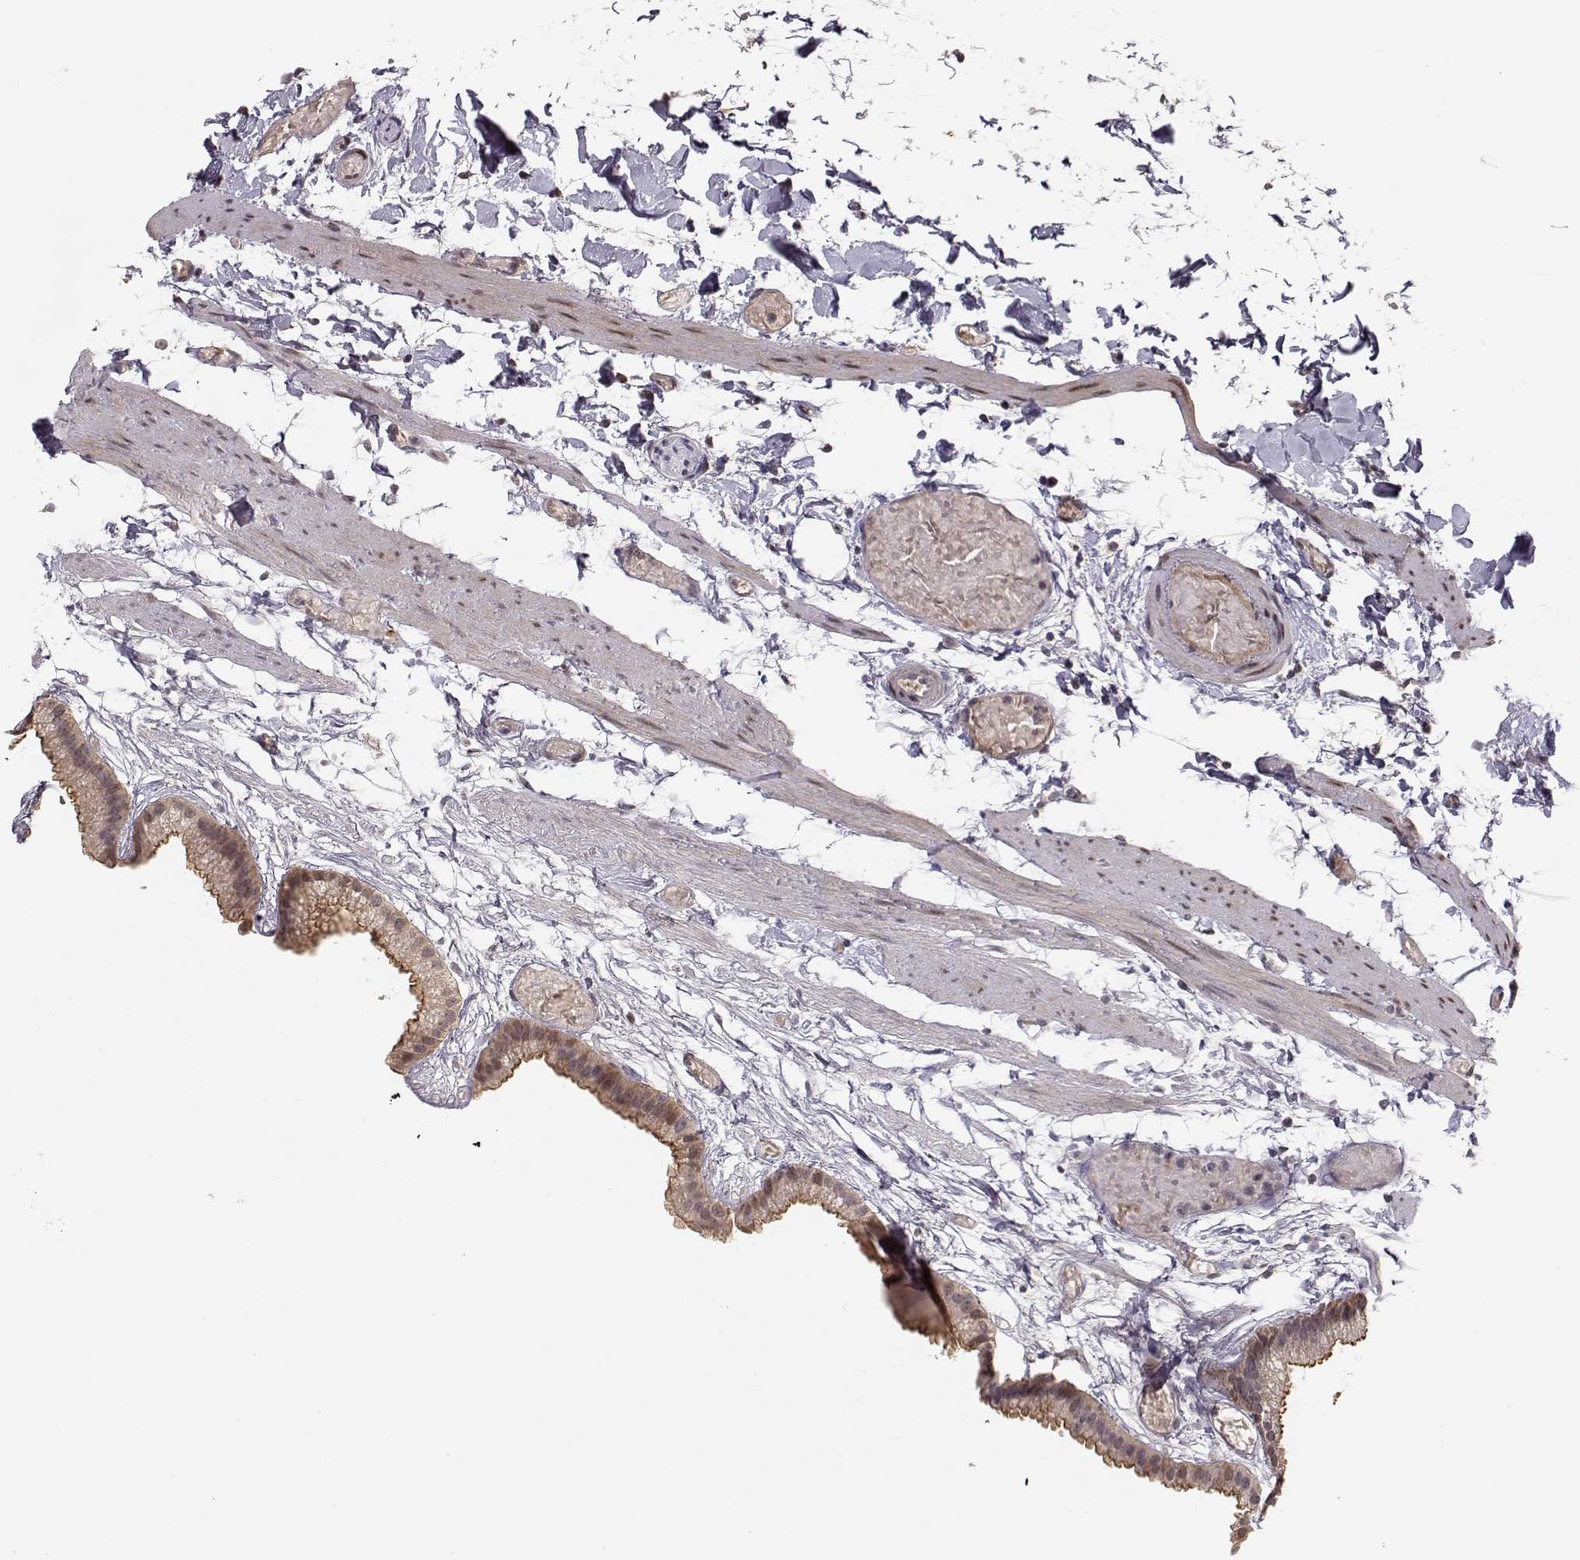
{"staining": {"intensity": "moderate", "quantity": ">75%", "location": "cytoplasmic/membranous"}, "tissue": "gallbladder", "cell_type": "Glandular cells", "image_type": "normal", "snomed": [{"axis": "morphology", "description": "Normal tissue, NOS"}, {"axis": "topography", "description": "Gallbladder"}], "caption": "Immunohistochemical staining of unremarkable gallbladder displays moderate cytoplasmic/membranous protein staining in about >75% of glandular cells. (brown staining indicates protein expression, while blue staining denotes nuclei).", "gene": "PLEKHG3", "patient": {"sex": "female", "age": 45}}